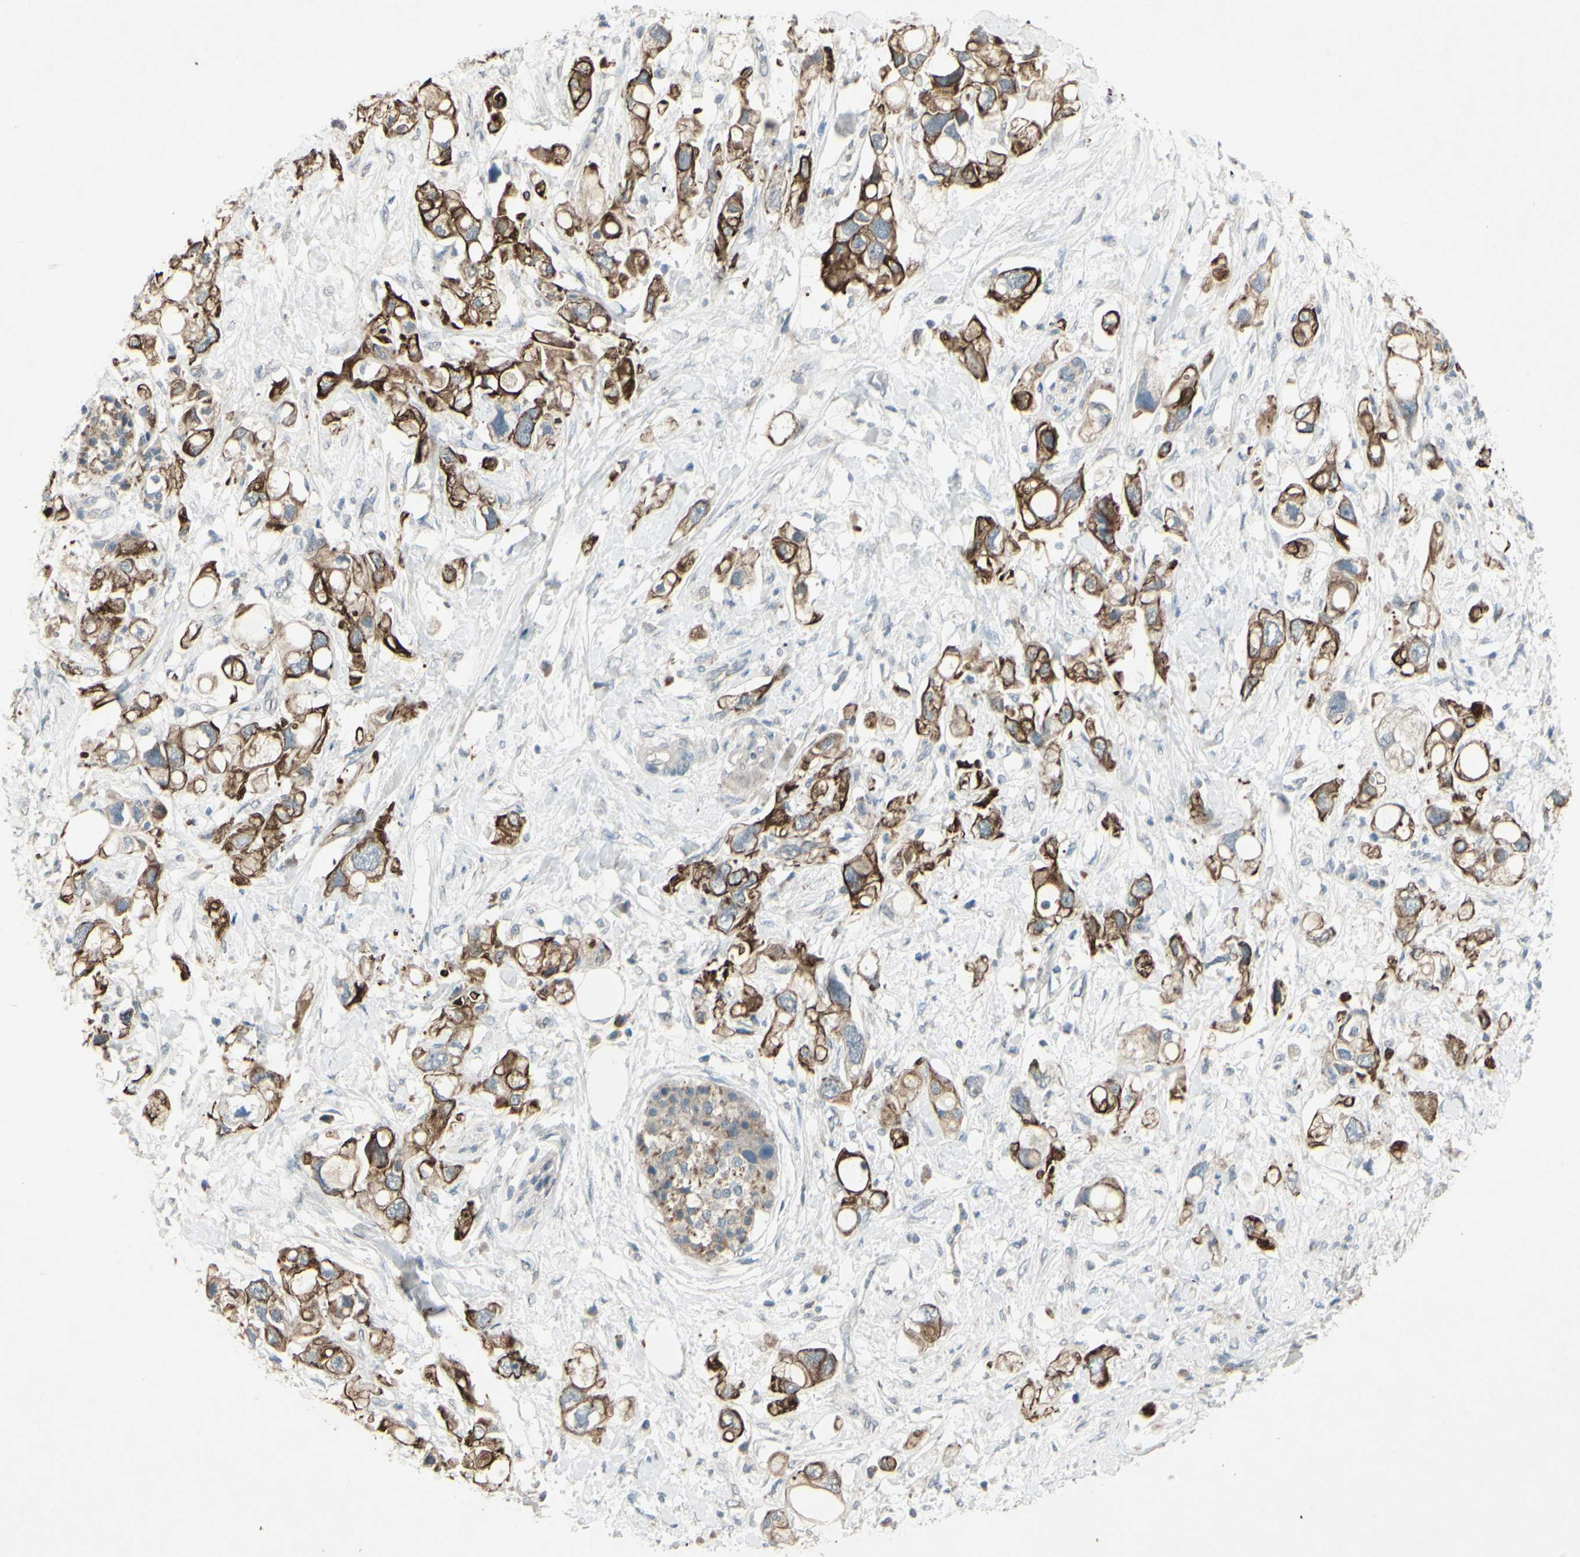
{"staining": {"intensity": "strong", "quantity": ">75%", "location": "cytoplasmic/membranous"}, "tissue": "pancreatic cancer", "cell_type": "Tumor cells", "image_type": "cancer", "snomed": [{"axis": "morphology", "description": "Adenocarcinoma, NOS"}, {"axis": "topography", "description": "Pancreas"}], "caption": "High-power microscopy captured an immunohistochemistry histopathology image of pancreatic cancer, revealing strong cytoplasmic/membranous expression in approximately >75% of tumor cells. Nuclei are stained in blue.", "gene": "TIMM21", "patient": {"sex": "female", "age": 56}}